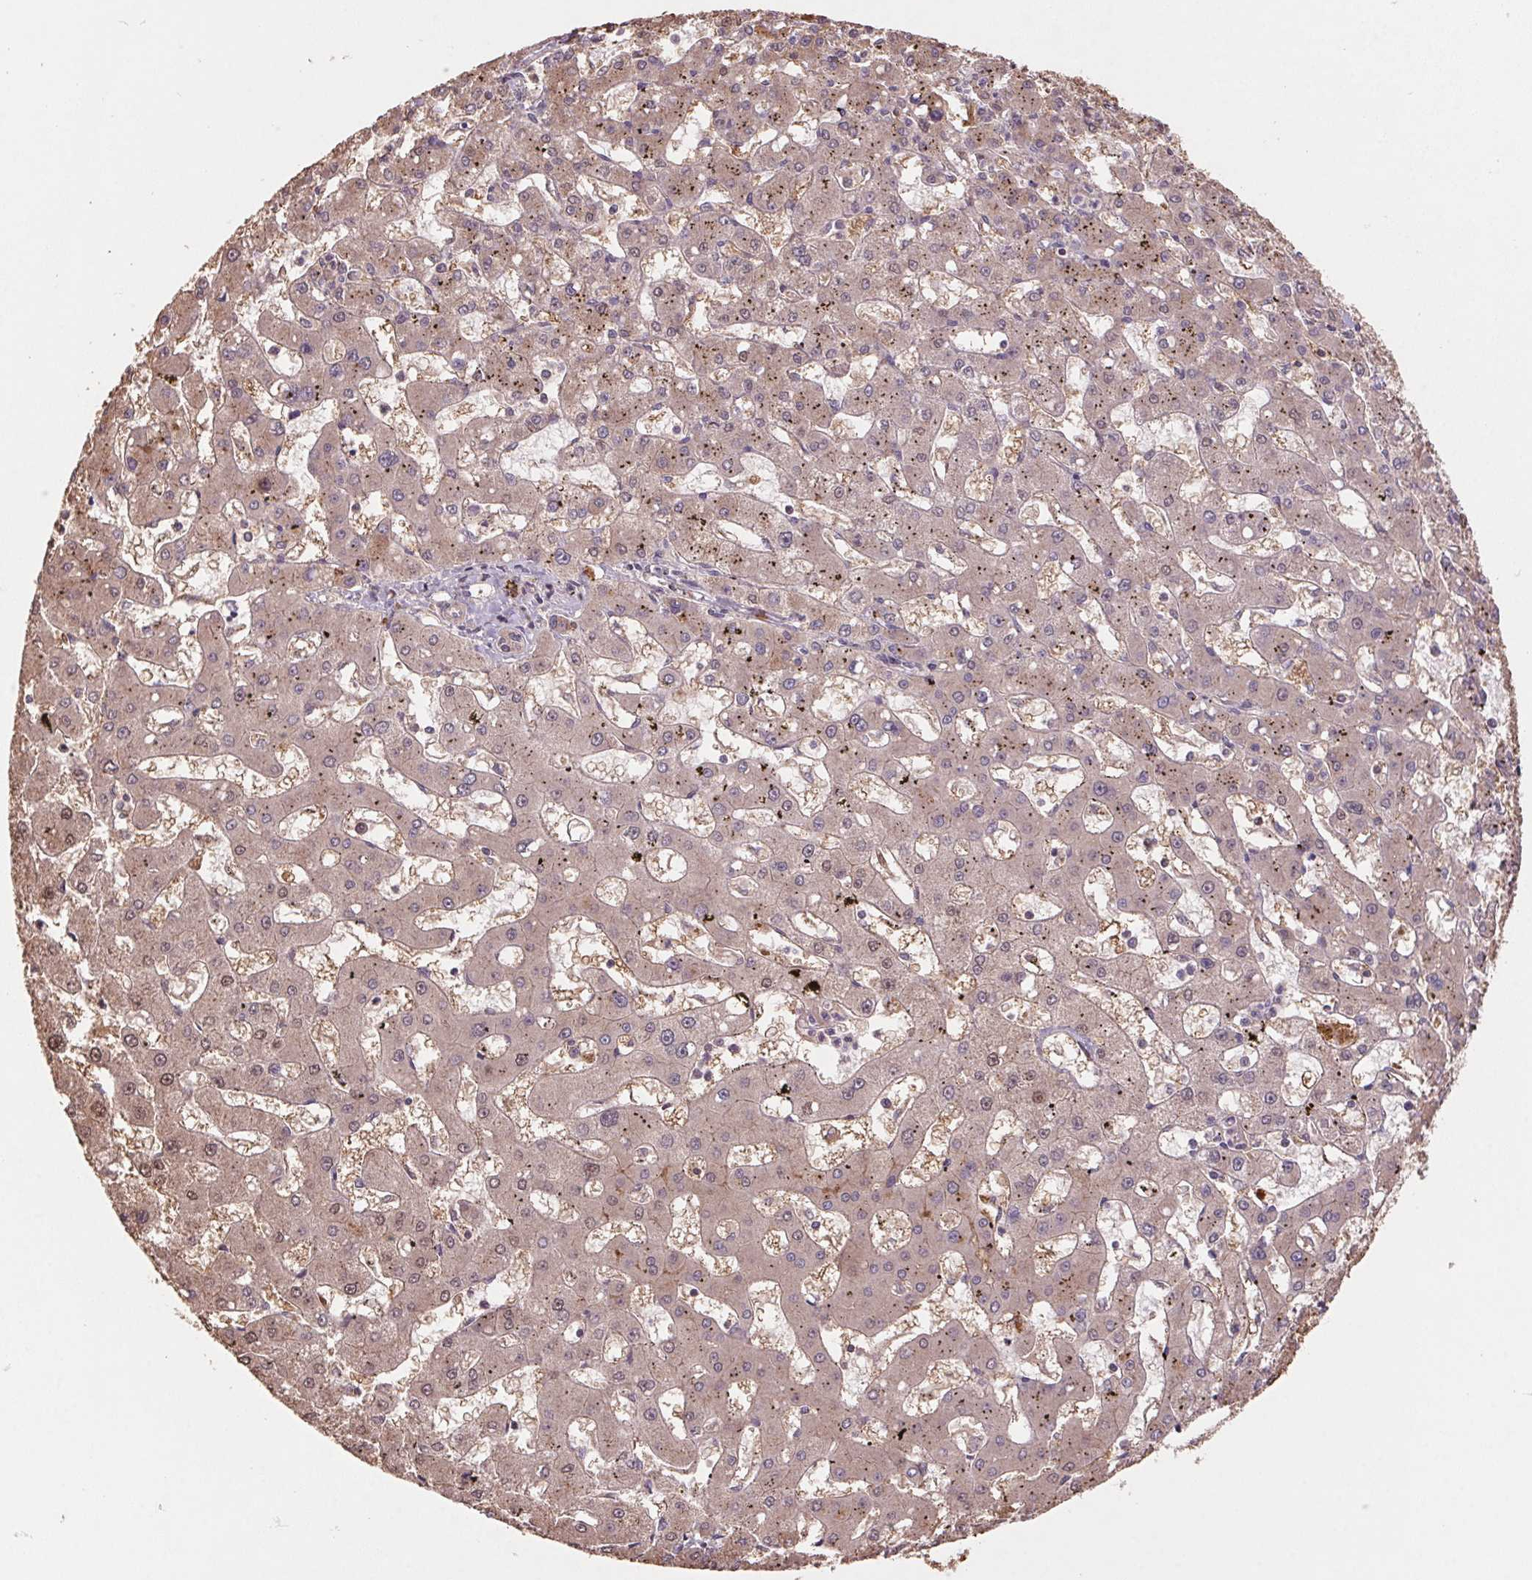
{"staining": {"intensity": "weak", "quantity": ">75%", "location": "cytoplasmic/membranous,nuclear"}, "tissue": "liver cancer", "cell_type": "Tumor cells", "image_type": "cancer", "snomed": [{"axis": "morphology", "description": "Carcinoma, Hepatocellular, NOS"}, {"axis": "topography", "description": "Liver"}], "caption": "Tumor cells display low levels of weak cytoplasmic/membranous and nuclear staining in approximately >75% of cells in human hepatocellular carcinoma (liver). (DAB IHC with brightfield microscopy, high magnification).", "gene": "CUTA", "patient": {"sex": "male", "age": 67}}